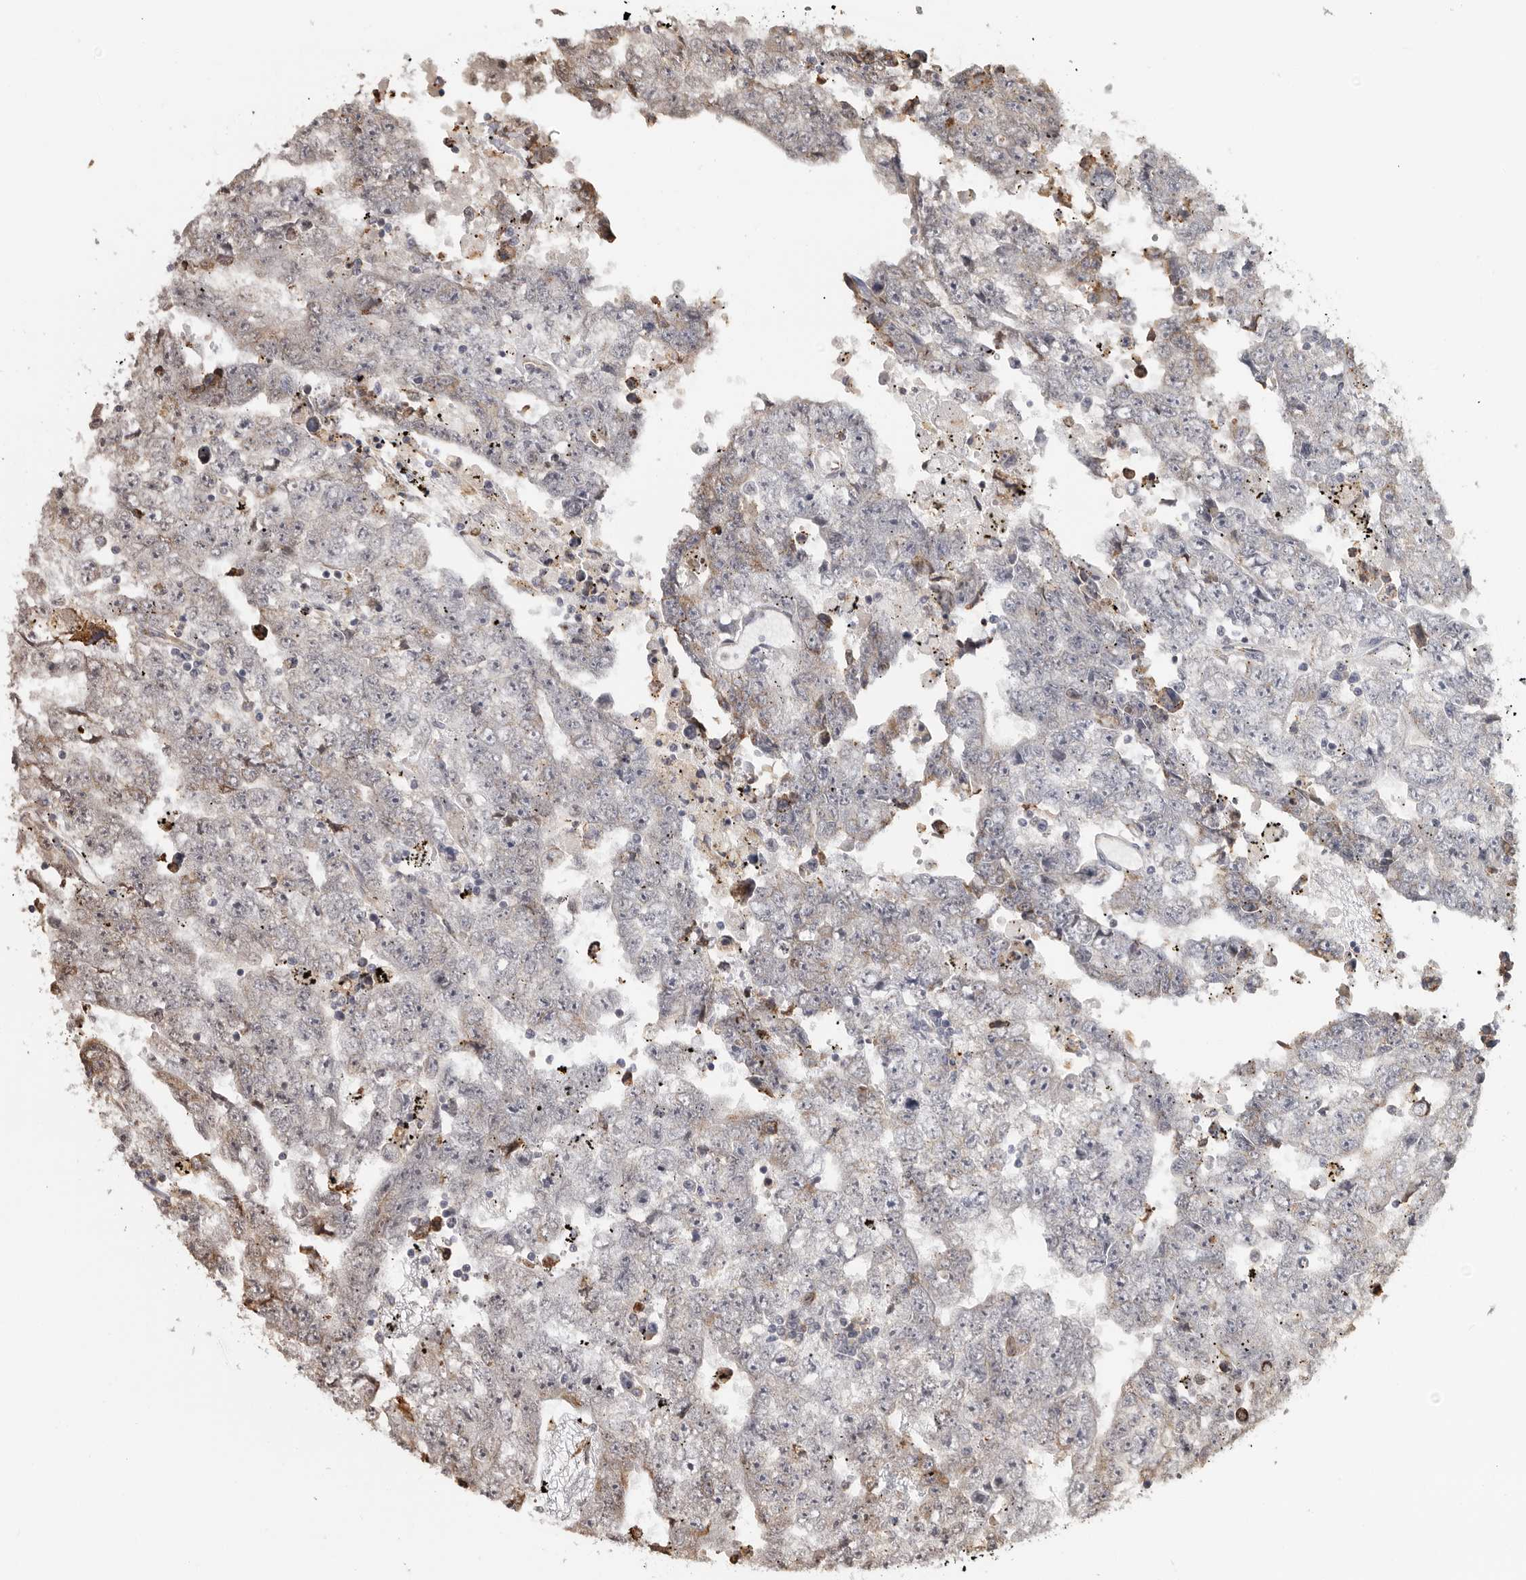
{"staining": {"intensity": "weak", "quantity": "<25%", "location": "cytoplasmic/membranous"}, "tissue": "testis cancer", "cell_type": "Tumor cells", "image_type": "cancer", "snomed": [{"axis": "morphology", "description": "Carcinoma, Embryonal, NOS"}, {"axis": "topography", "description": "Testis"}], "caption": "Immunohistochemical staining of human testis embryonal carcinoma exhibits no significant expression in tumor cells.", "gene": "ZNF83", "patient": {"sex": "male", "age": 25}}